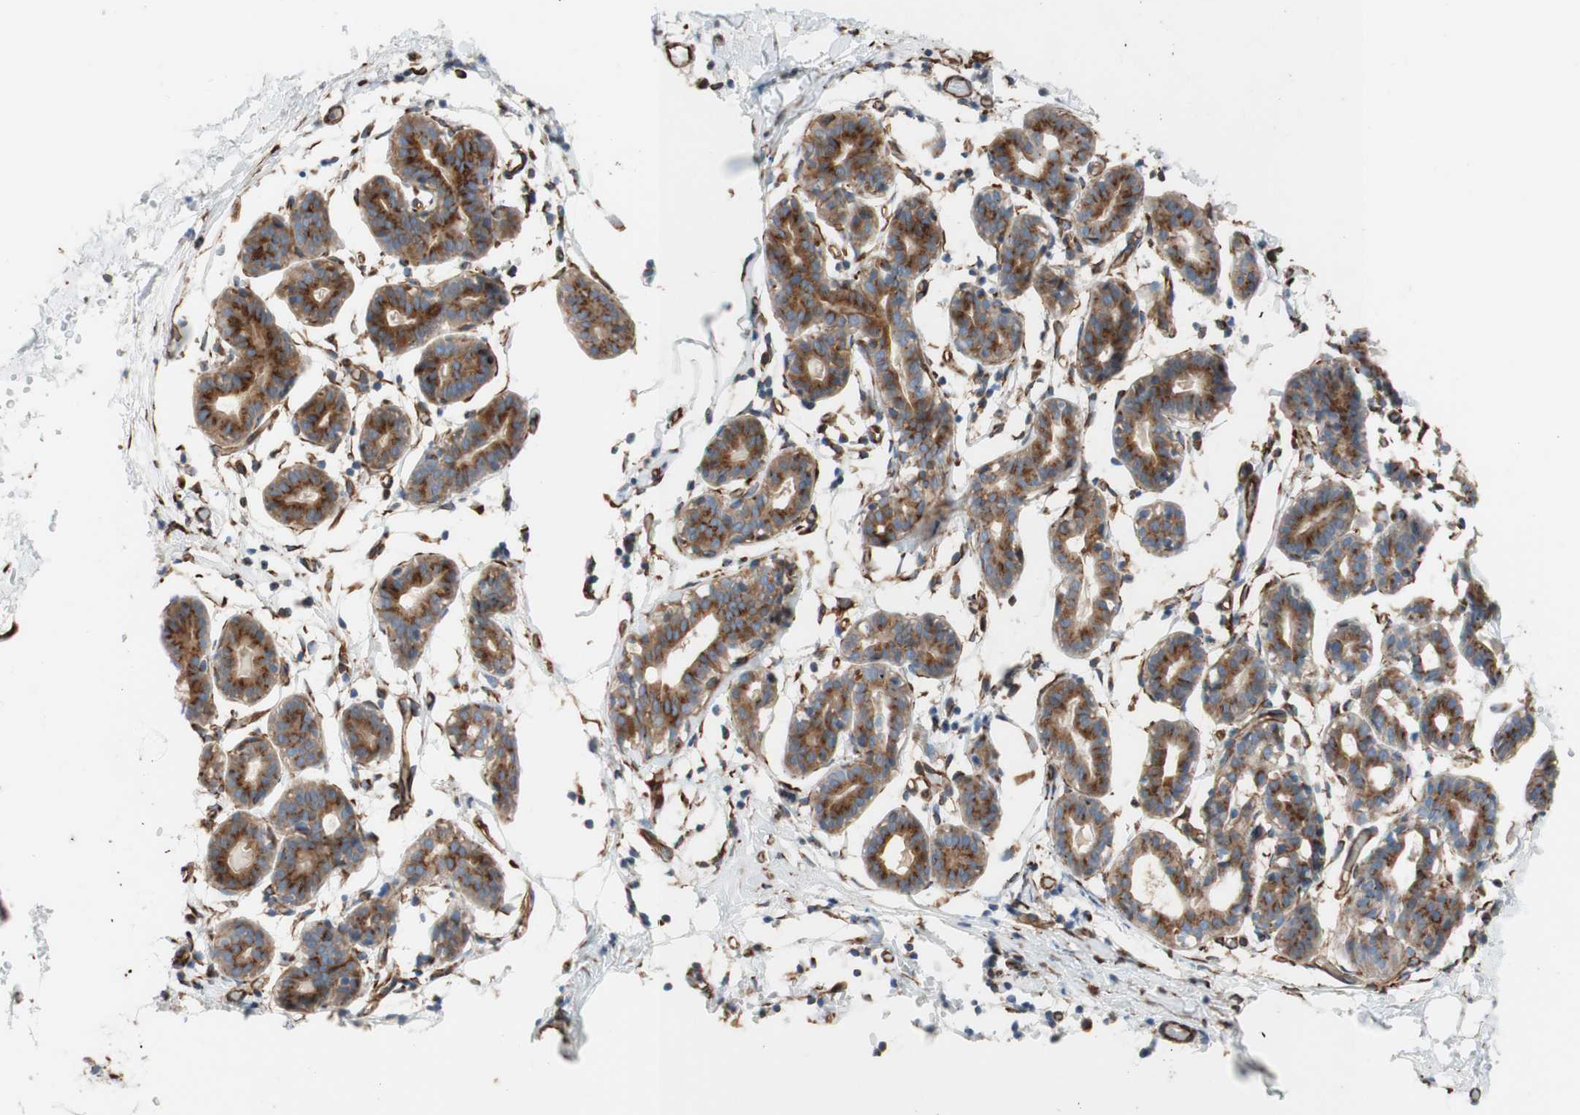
{"staining": {"intensity": "moderate", "quantity": ">75%", "location": "cytoplasmic/membranous"}, "tissue": "breast", "cell_type": "Adipocytes", "image_type": "normal", "snomed": [{"axis": "morphology", "description": "Normal tissue, NOS"}, {"axis": "topography", "description": "Breast"}], "caption": "This histopathology image demonstrates immunohistochemistry staining of benign human breast, with medium moderate cytoplasmic/membranous staining in approximately >75% of adipocytes.", "gene": "C1orf43", "patient": {"sex": "female", "age": 27}}